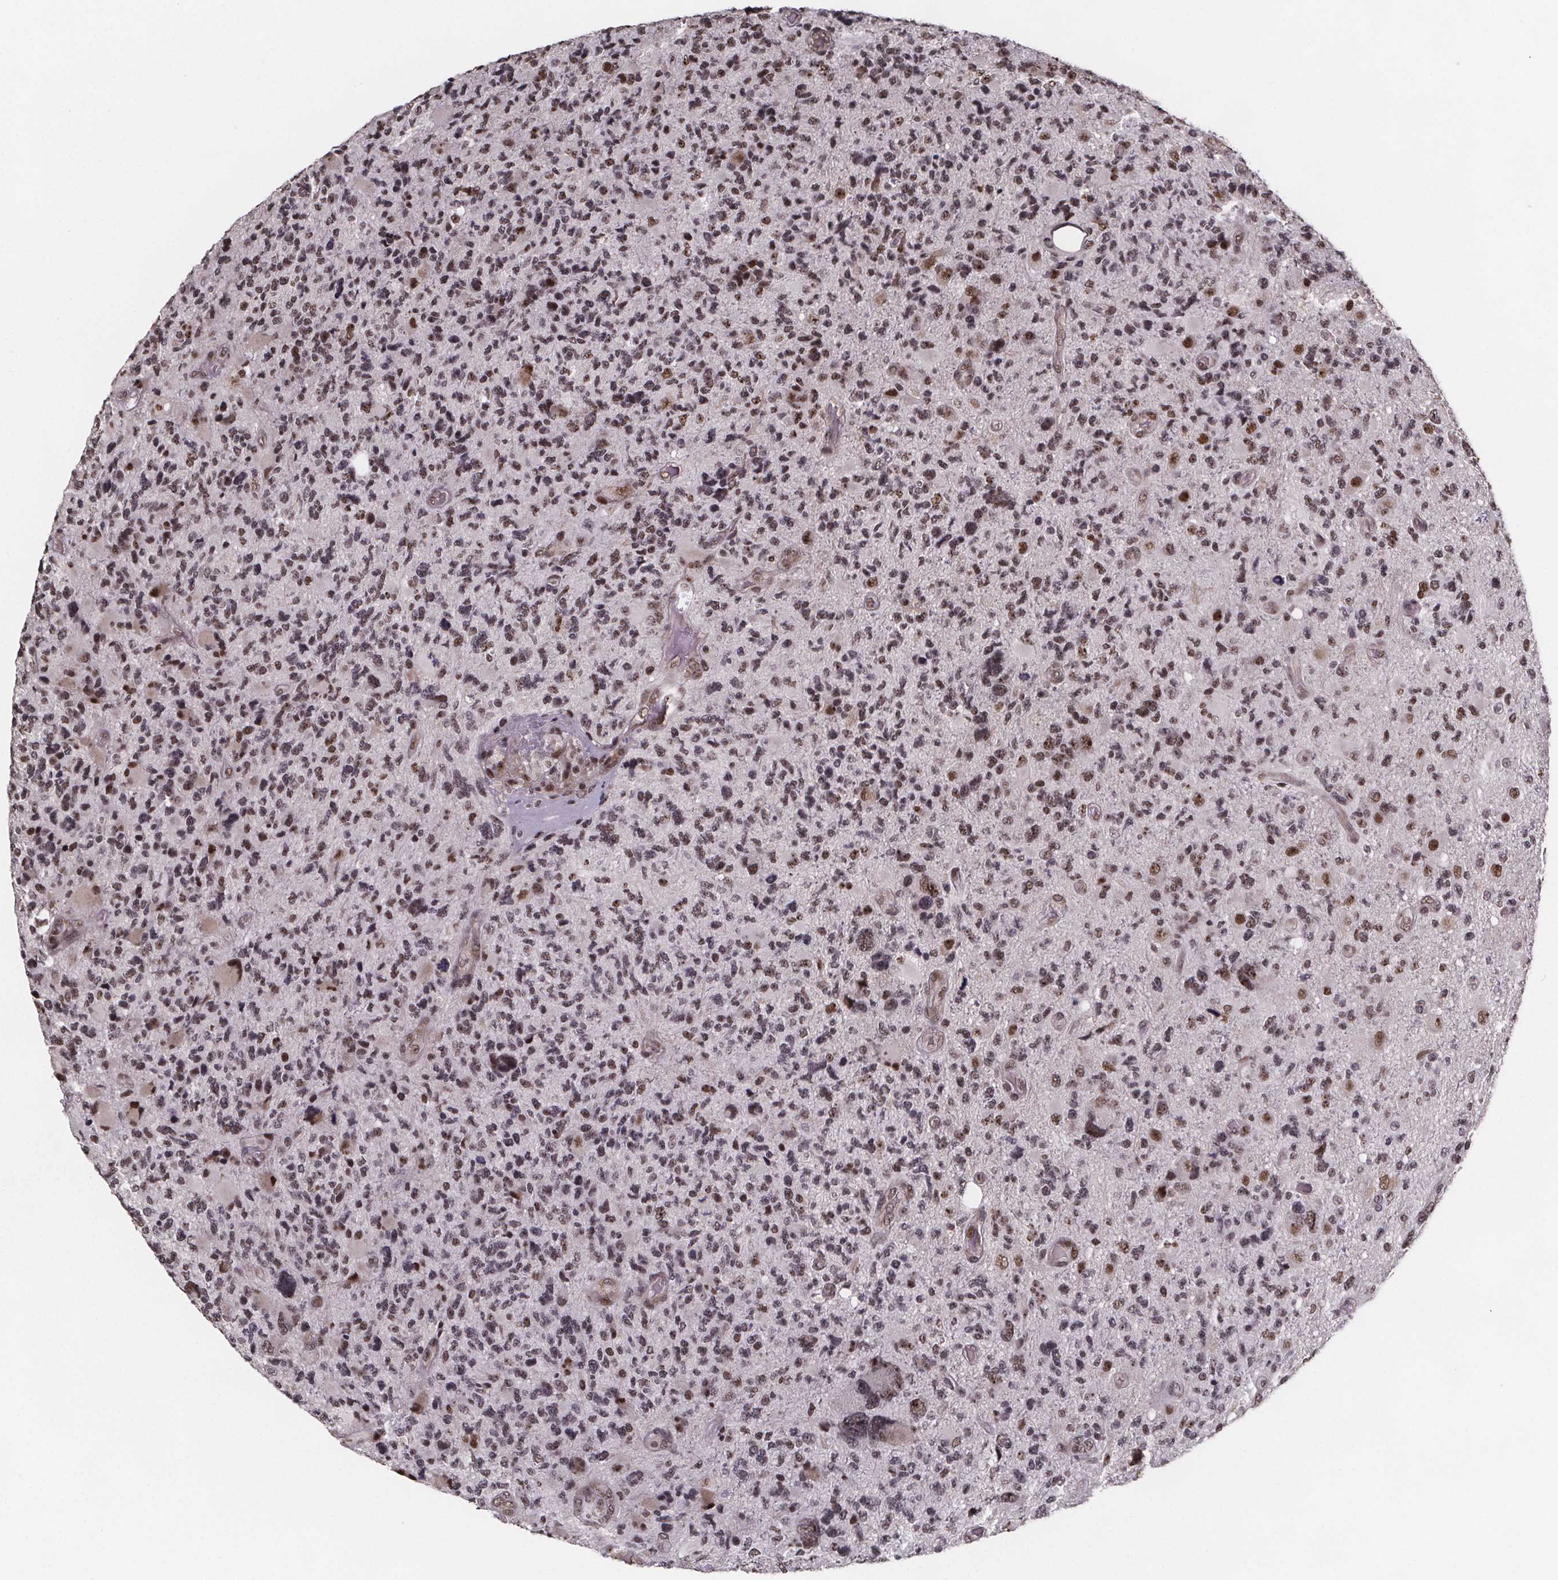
{"staining": {"intensity": "moderate", "quantity": "25%-75%", "location": "nuclear"}, "tissue": "glioma", "cell_type": "Tumor cells", "image_type": "cancer", "snomed": [{"axis": "morphology", "description": "Glioma, malignant, High grade"}, {"axis": "topography", "description": "Brain"}], "caption": "Protein analysis of malignant high-grade glioma tissue demonstrates moderate nuclear positivity in approximately 25%-75% of tumor cells.", "gene": "U2SURP", "patient": {"sex": "female", "age": 71}}